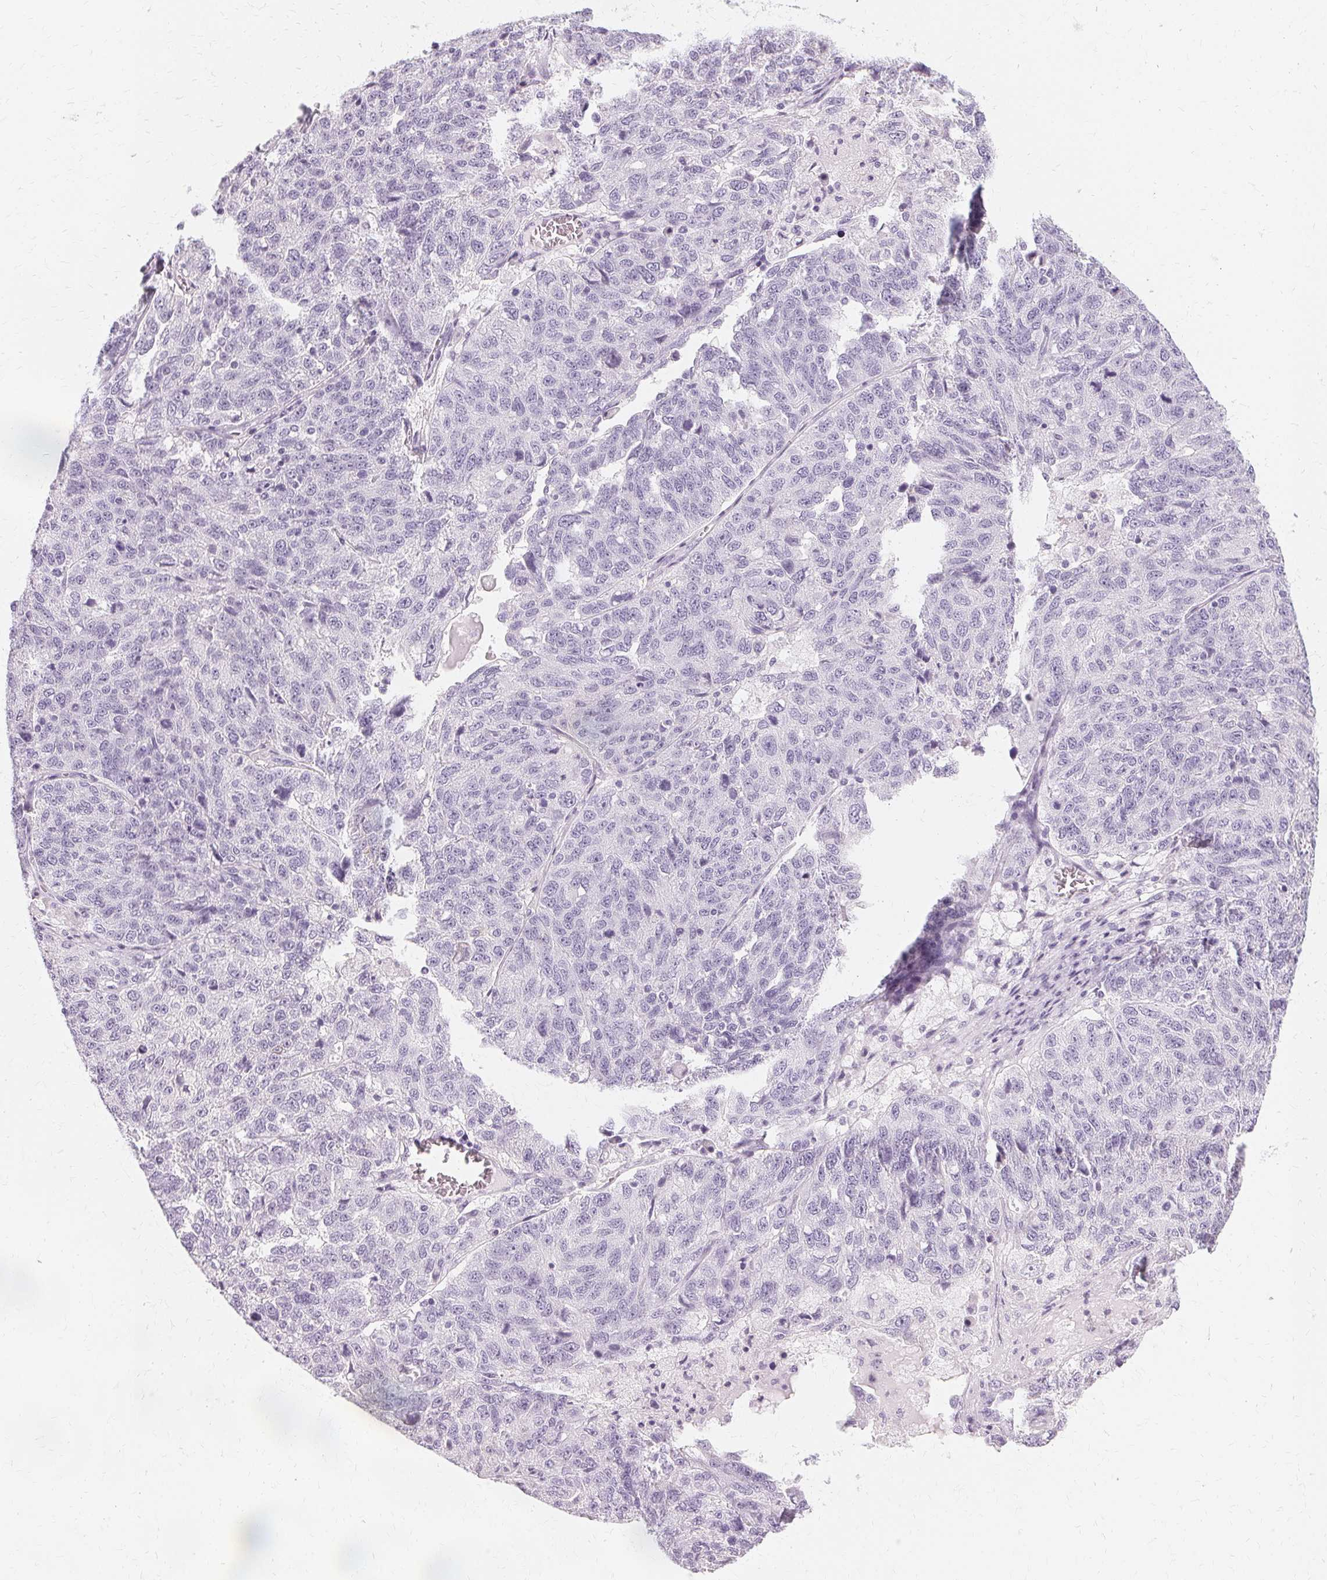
{"staining": {"intensity": "negative", "quantity": "none", "location": "none"}, "tissue": "ovarian cancer", "cell_type": "Tumor cells", "image_type": "cancer", "snomed": [{"axis": "morphology", "description": "Cystadenocarcinoma, serous, NOS"}, {"axis": "topography", "description": "Ovary"}], "caption": "Serous cystadenocarcinoma (ovarian) stained for a protein using IHC shows no expression tumor cells.", "gene": "KRT6C", "patient": {"sex": "female", "age": 71}}